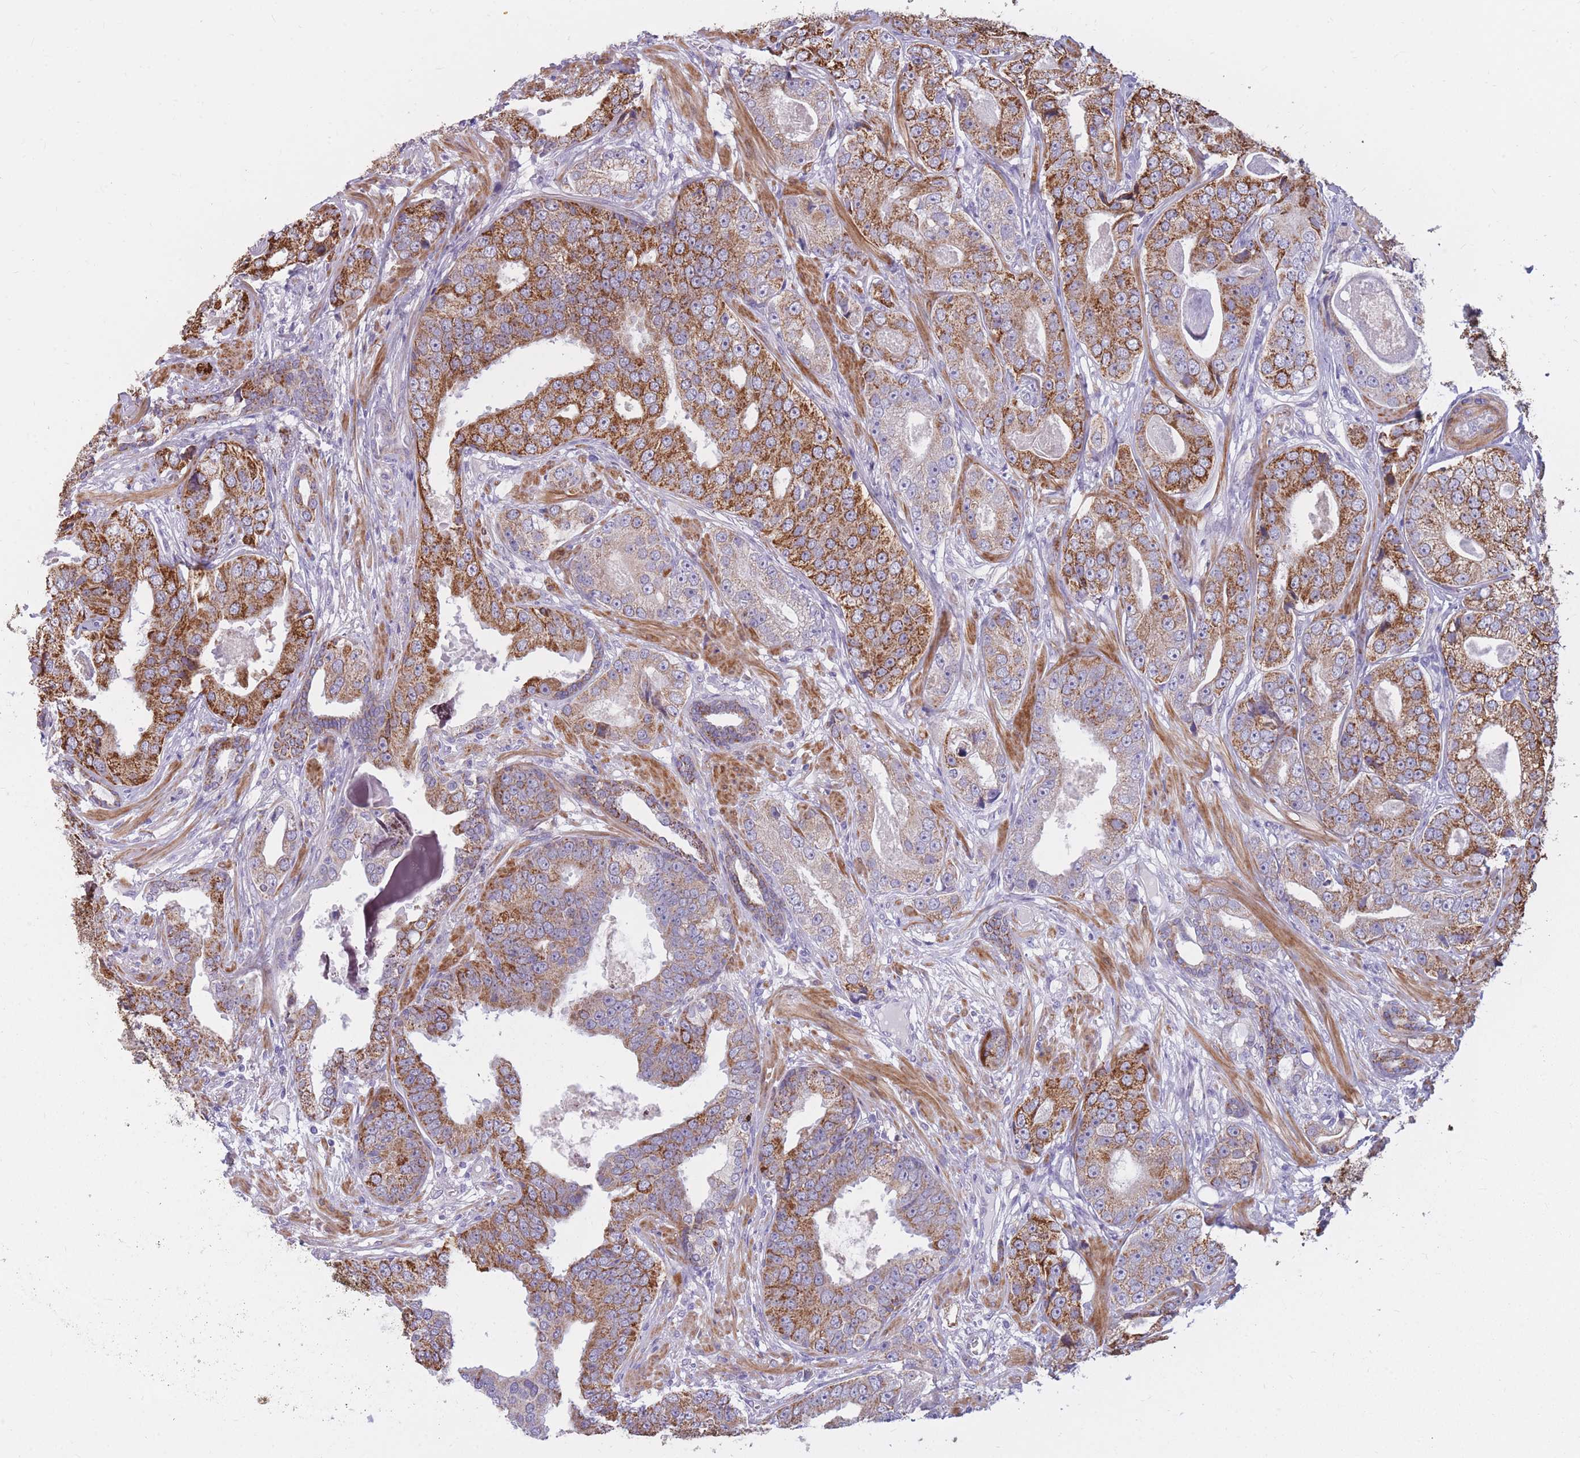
{"staining": {"intensity": "strong", "quantity": ">75%", "location": "cytoplasmic/membranous"}, "tissue": "prostate cancer", "cell_type": "Tumor cells", "image_type": "cancer", "snomed": [{"axis": "morphology", "description": "Adenocarcinoma, High grade"}, {"axis": "topography", "description": "Prostate"}], "caption": "High-magnification brightfield microscopy of high-grade adenocarcinoma (prostate) stained with DAB (brown) and counterstained with hematoxylin (blue). tumor cells exhibit strong cytoplasmic/membranous expression is present in about>75% of cells.", "gene": "RNF170", "patient": {"sex": "male", "age": 71}}